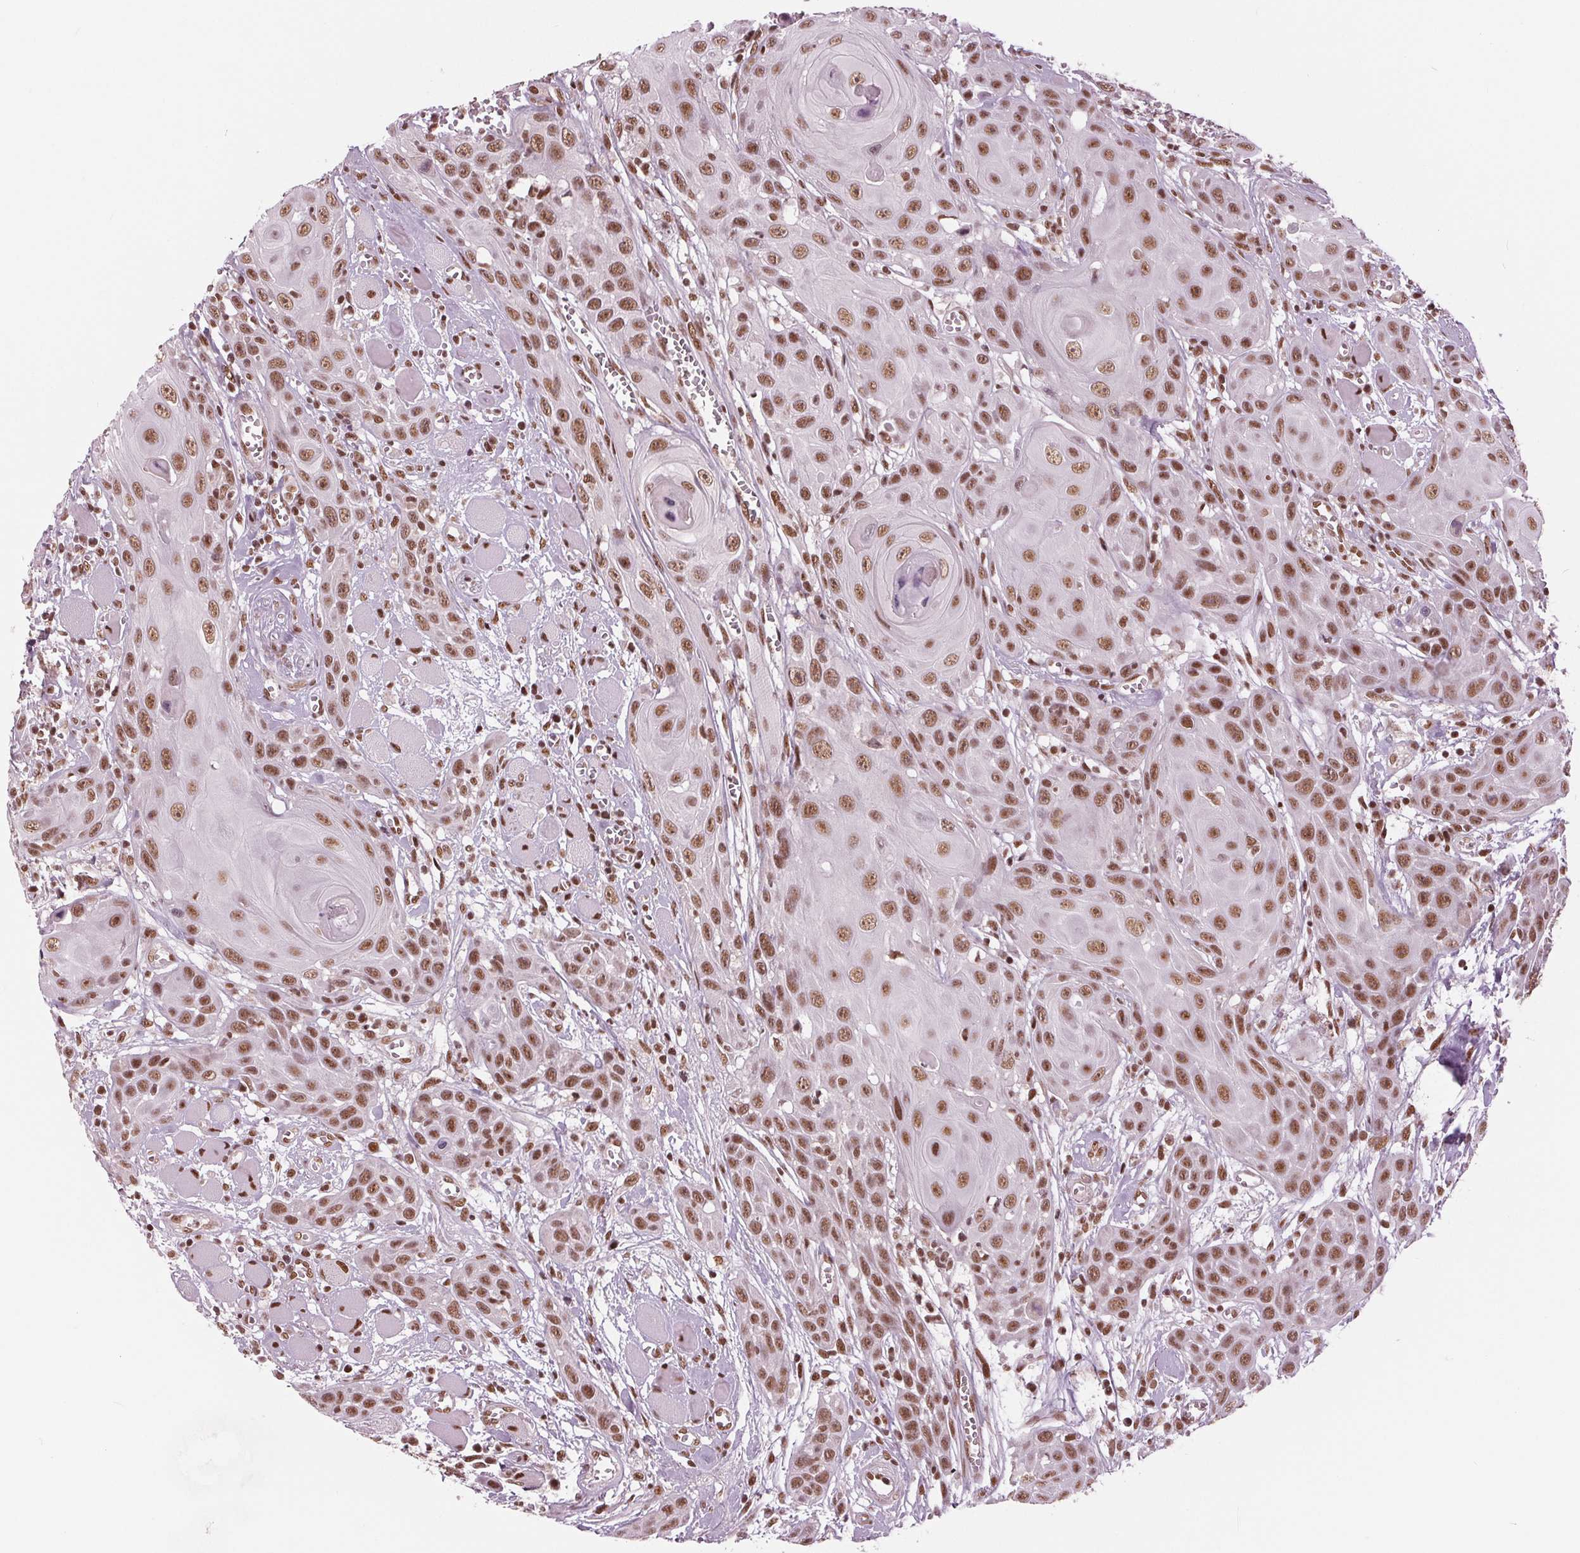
{"staining": {"intensity": "moderate", "quantity": ">75%", "location": "nuclear"}, "tissue": "head and neck cancer", "cell_type": "Tumor cells", "image_type": "cancer", "snomed": [{"axis": "morphology", "description": "Squamous cell carcinoma, NOS"}, {"axis": "topography", "description": "Head-Neck"}], "caption": "Head and neck cancer stained for a protein (brown) demonstrates moderate nuclear positive staining in about >75% of tumor cells.", "gene": "LSM2", "patient": {"sex": "female", "age": 80}}